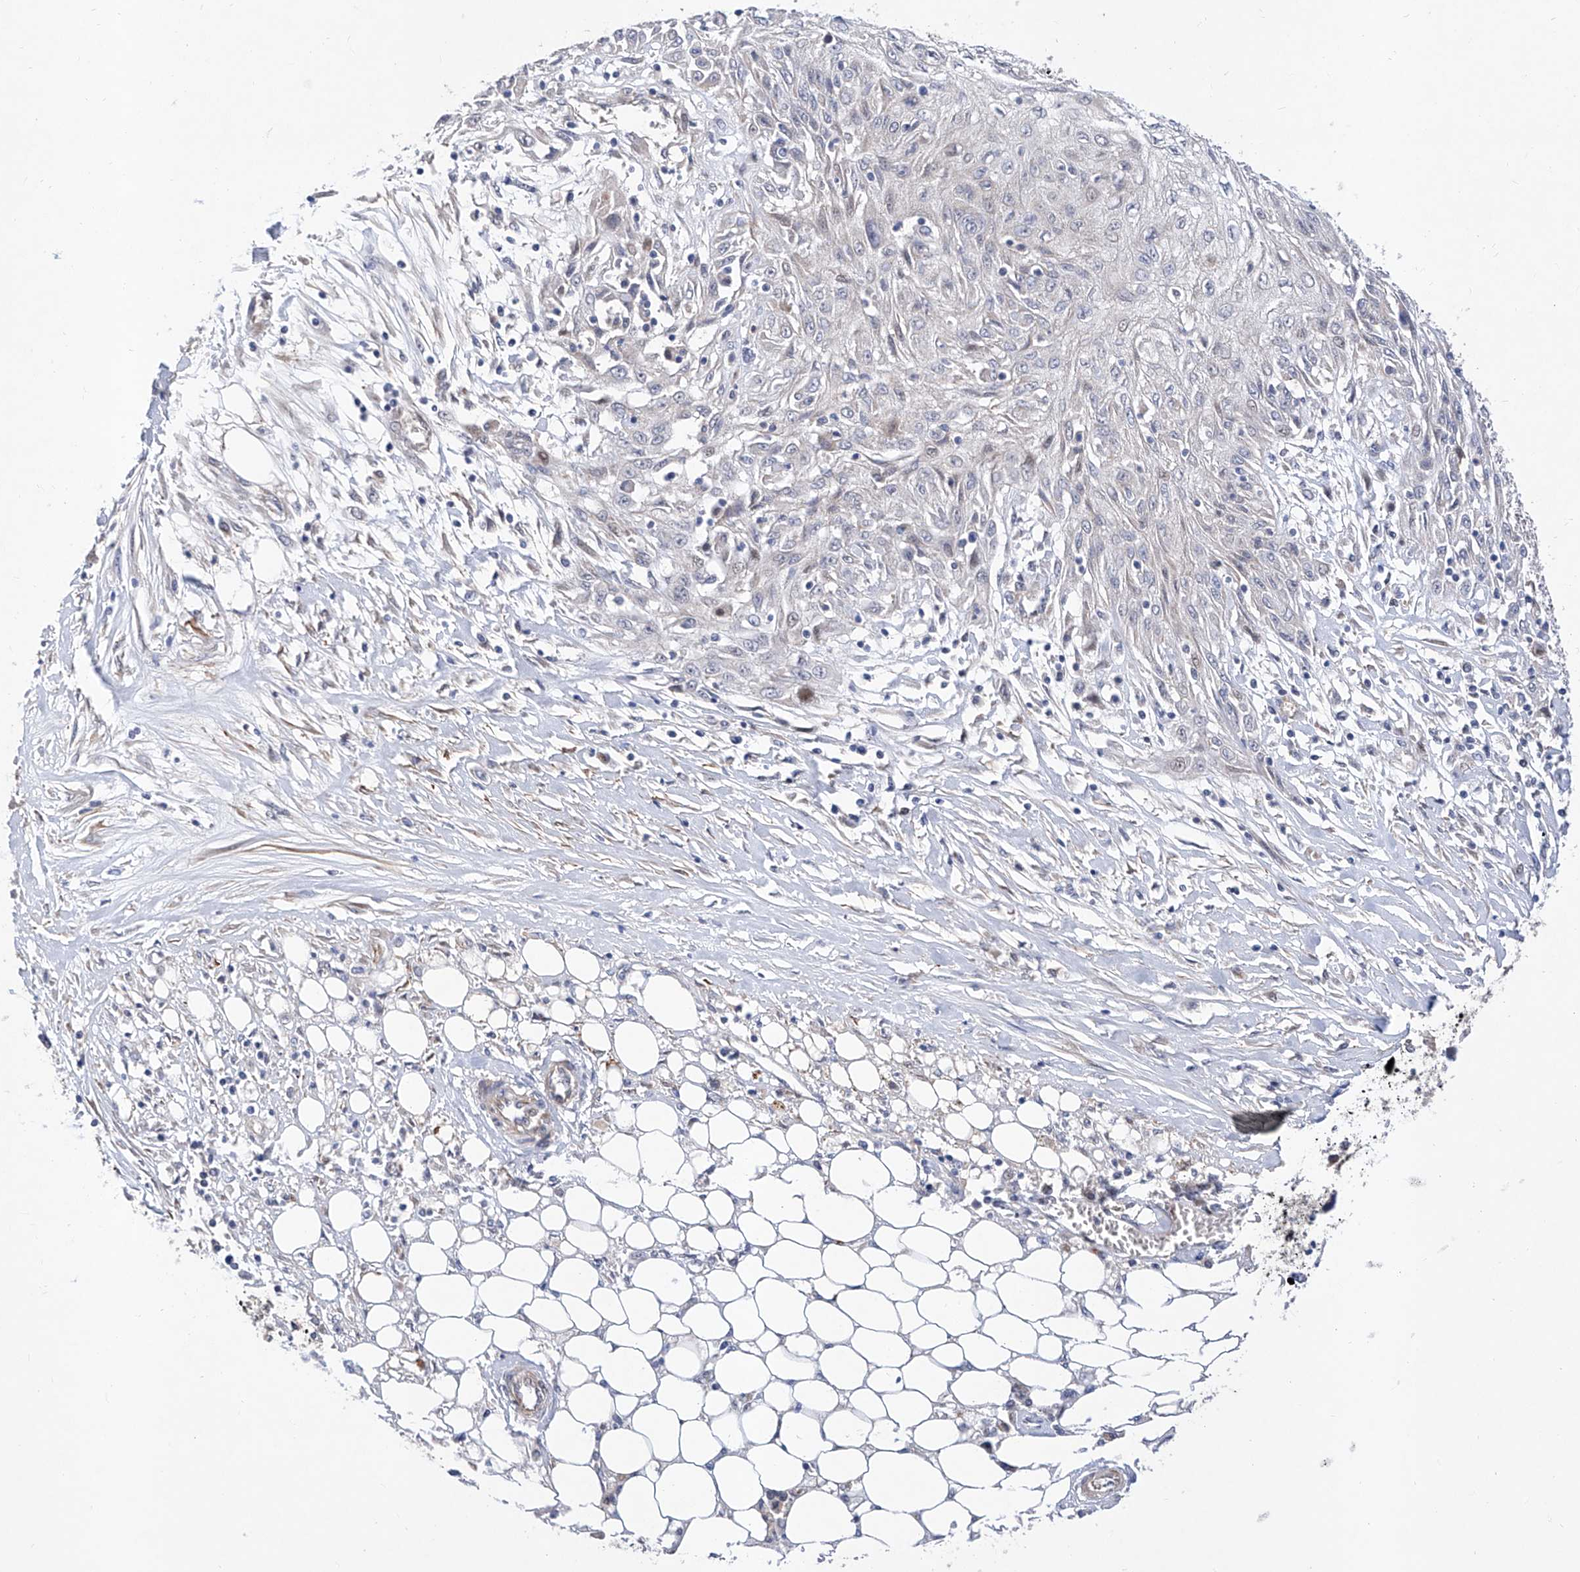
{"staining": {"intensity": "negative", "quantity": "none", "location": "none"}, "tissue": "skin cancer", "cell_type": "Tumor cells", "image_type": "cancer", "snomed": [{"axis": "morphology", "description": "Squamous cell carcinoma, NOS"}, {"axis": "morphology", "description": "Squamous cell carcinoma, metastatic, NOS"}, {"axis": "topography", "description": "Skin"}, {"axis": "topography", "description": "Lymph node"}], "caption": "Tumor cells show no significant staining in squamous cell carcinoma (skin). (DAB (3,3'-diaminobenzidine) IHC, high magnification).", "gene": "FUCA2", "patient": {"sex": "male", "age": 75}}